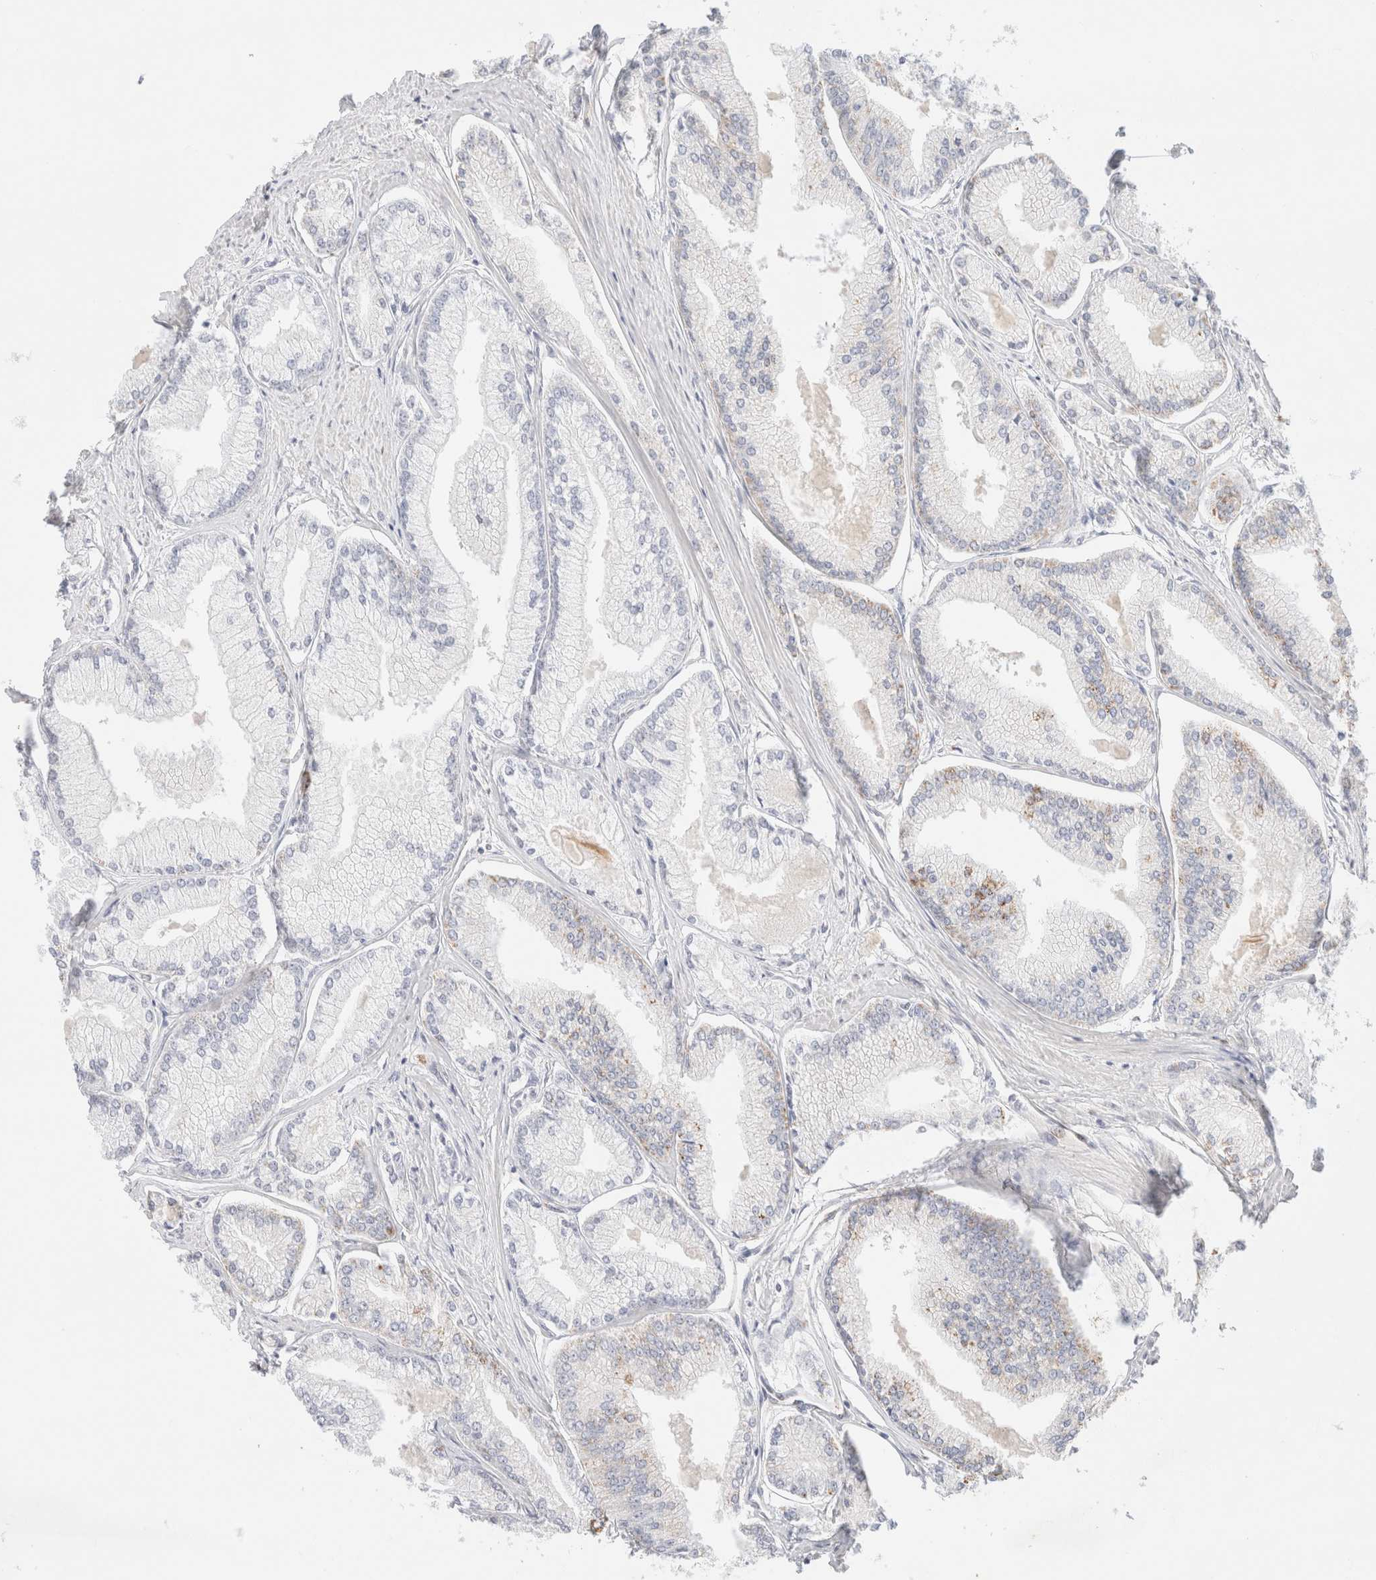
{"staining": {"intensity": "negative", "quantity": "none", "location": "none"}, "tissue": "prostate cancer", "cell_type": "Tumor cells", "image_type": "cancer", "snomed": [{"axis": "morphology", "description": "Adenocarcinoma, Low grade"}, {"axis": "topography", "description": "Prostate"}], "caption": "Immunohistochemistry histopathology image of neoplastic tissue: prostate low-grade adenocarcinoma stained with DAB (3,3'-diaminobenzidine) exhibits no significant protein staining in tumor cells.", "gene": "SLC25A48", "patient": {"sex": "male", "age": 52}}